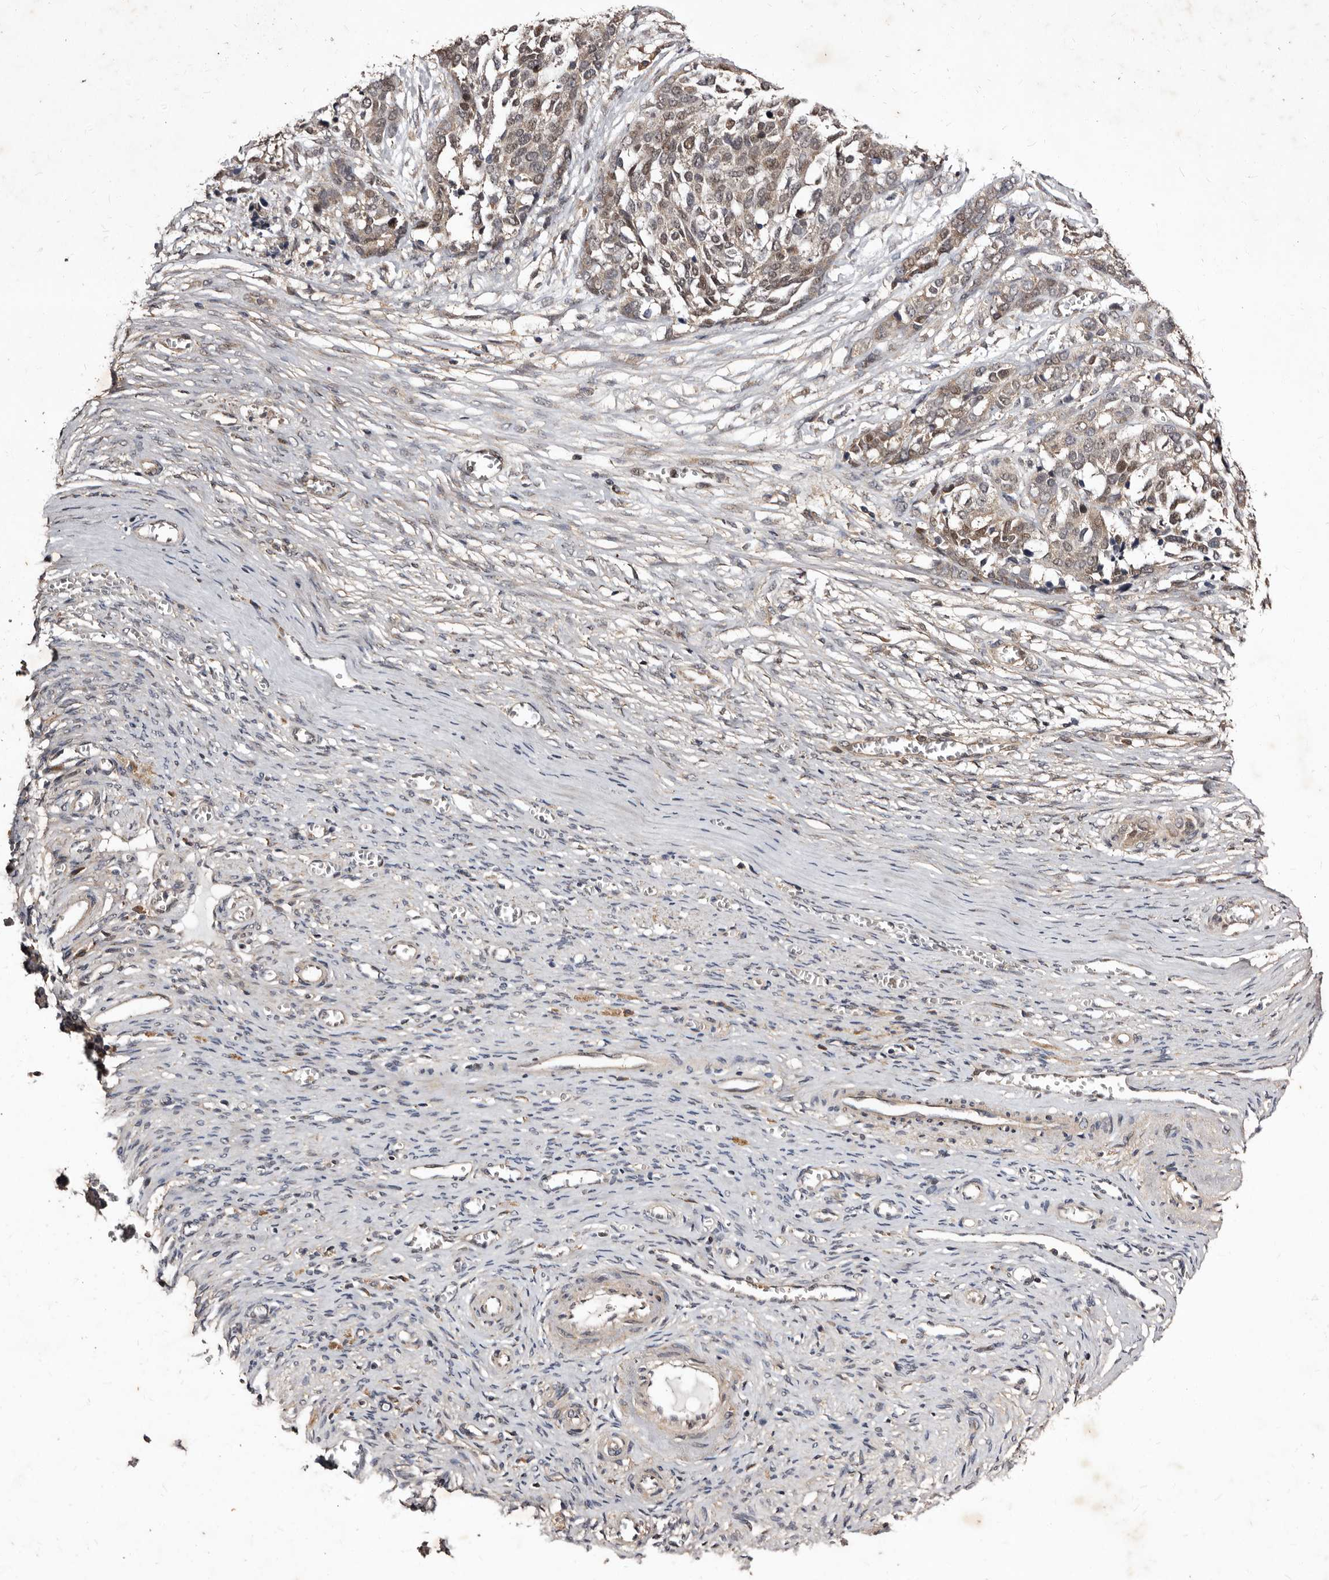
{"staining": {"intensity": "weak", "quantity": ">75%", "location": "cytoplasmic/membranous,nuclear"}, "tissue": "ovarian cancer", "cell_type": "Tumor cells", "image_type": "cancer", "snomed": [{"axis": "morphology", "description": "Cystadenocarcinoma, serous, NOS"}, {"axis": "topography", "description": "Ovary"}], "caption": "Ovarian cancer stained with a brown dye demonstrates weak cytoplasmic/membranous and nuclear positive staining in approximately >75% of tumor cells.", "gene": "MKRN3", "patient": {"sex": "female", "age": 44}}